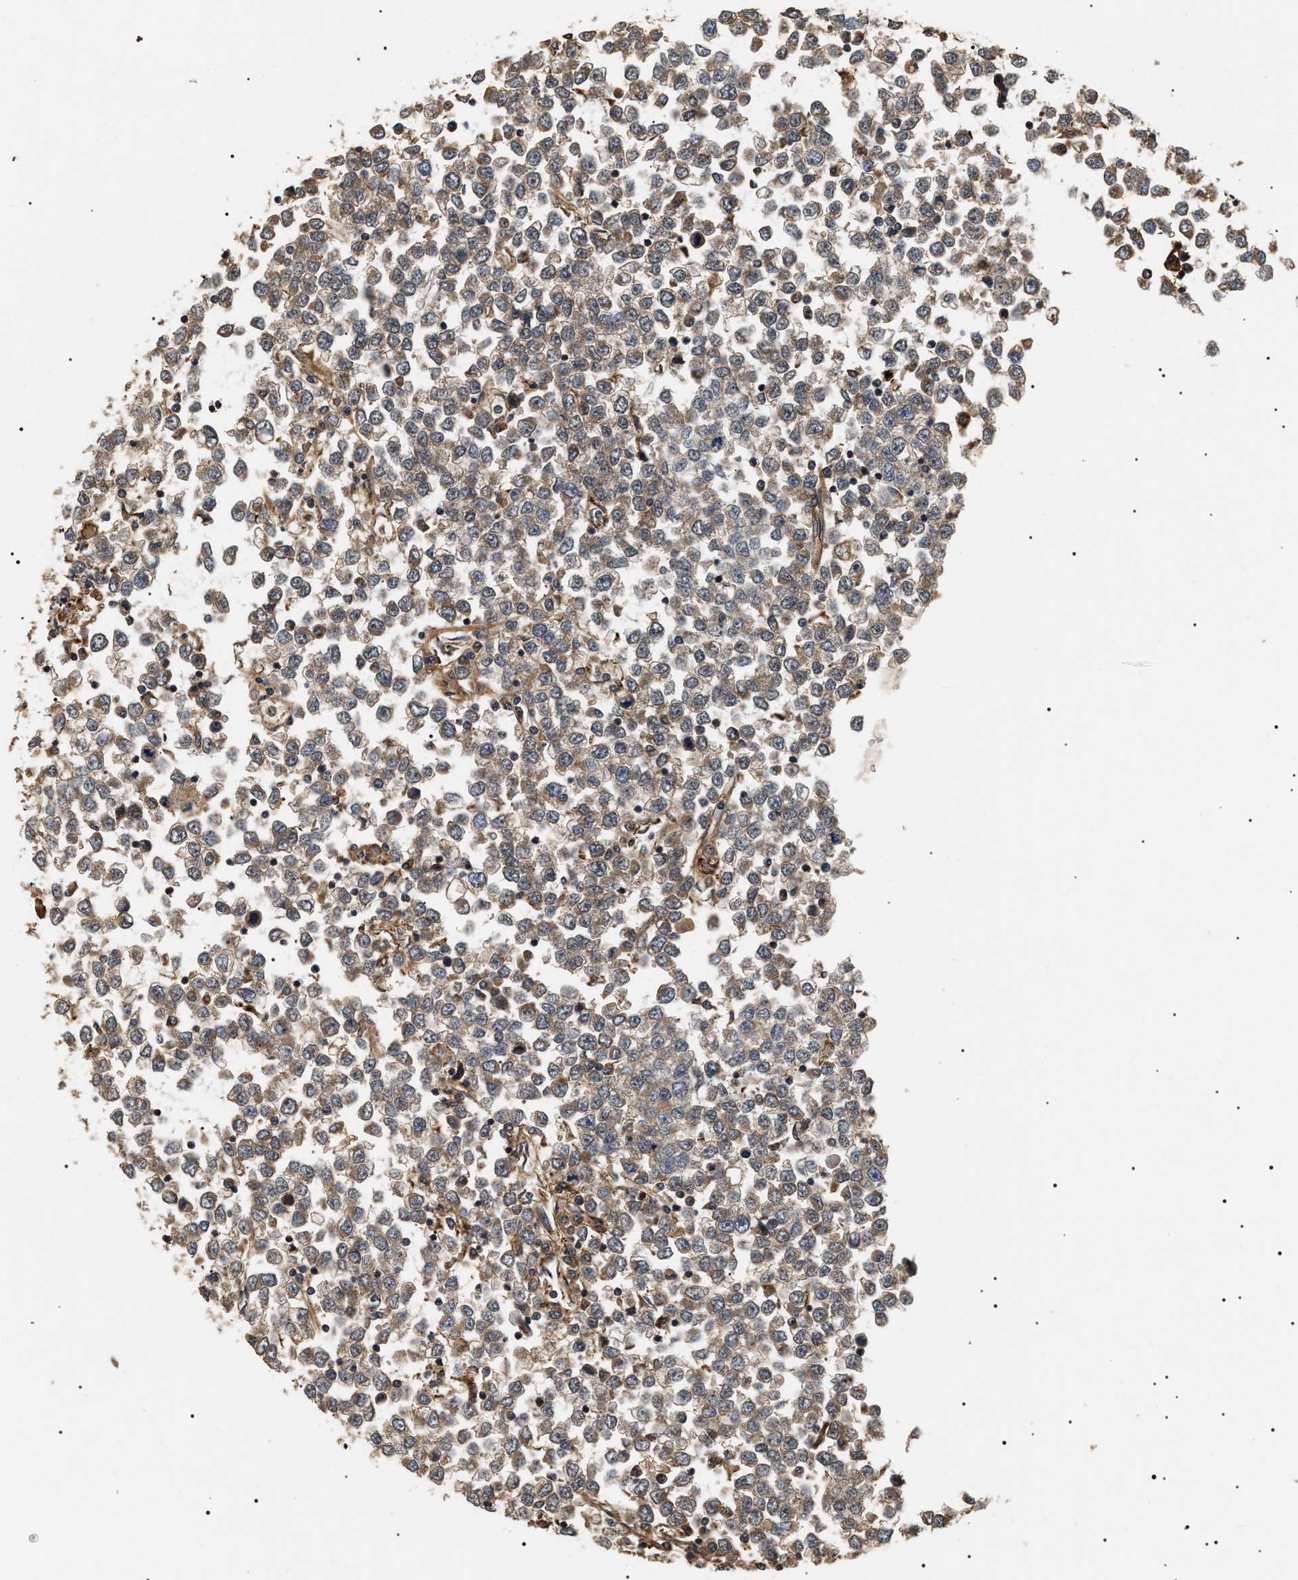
{"staining": {"intensity": "weak", "quantity": ">75%", "location": "cytoplasmic/membranous"}, "tissue": "testis cancer", "cell_type": "Tumor cells", "image_type": "cancer", "snomed": [{"axis": "morphology", "description": "Seminoma, NOS"}, {"axis": "topography", "description": "Testis"}], "caption": "Immunohistochemistry (IHC) (DAB (3,3'-diaminobenzidine)) staining of human testis cancer displays weak cytoplasmic/membranous protein staining in approximately >75% of tumor cells. (Stains: DAB in brown, nuclei in blue, Microscopy: brightfield microscopy at high magnification).", "gene": "ZBTB26", "patient": {"sex": "male", "age": 65}}